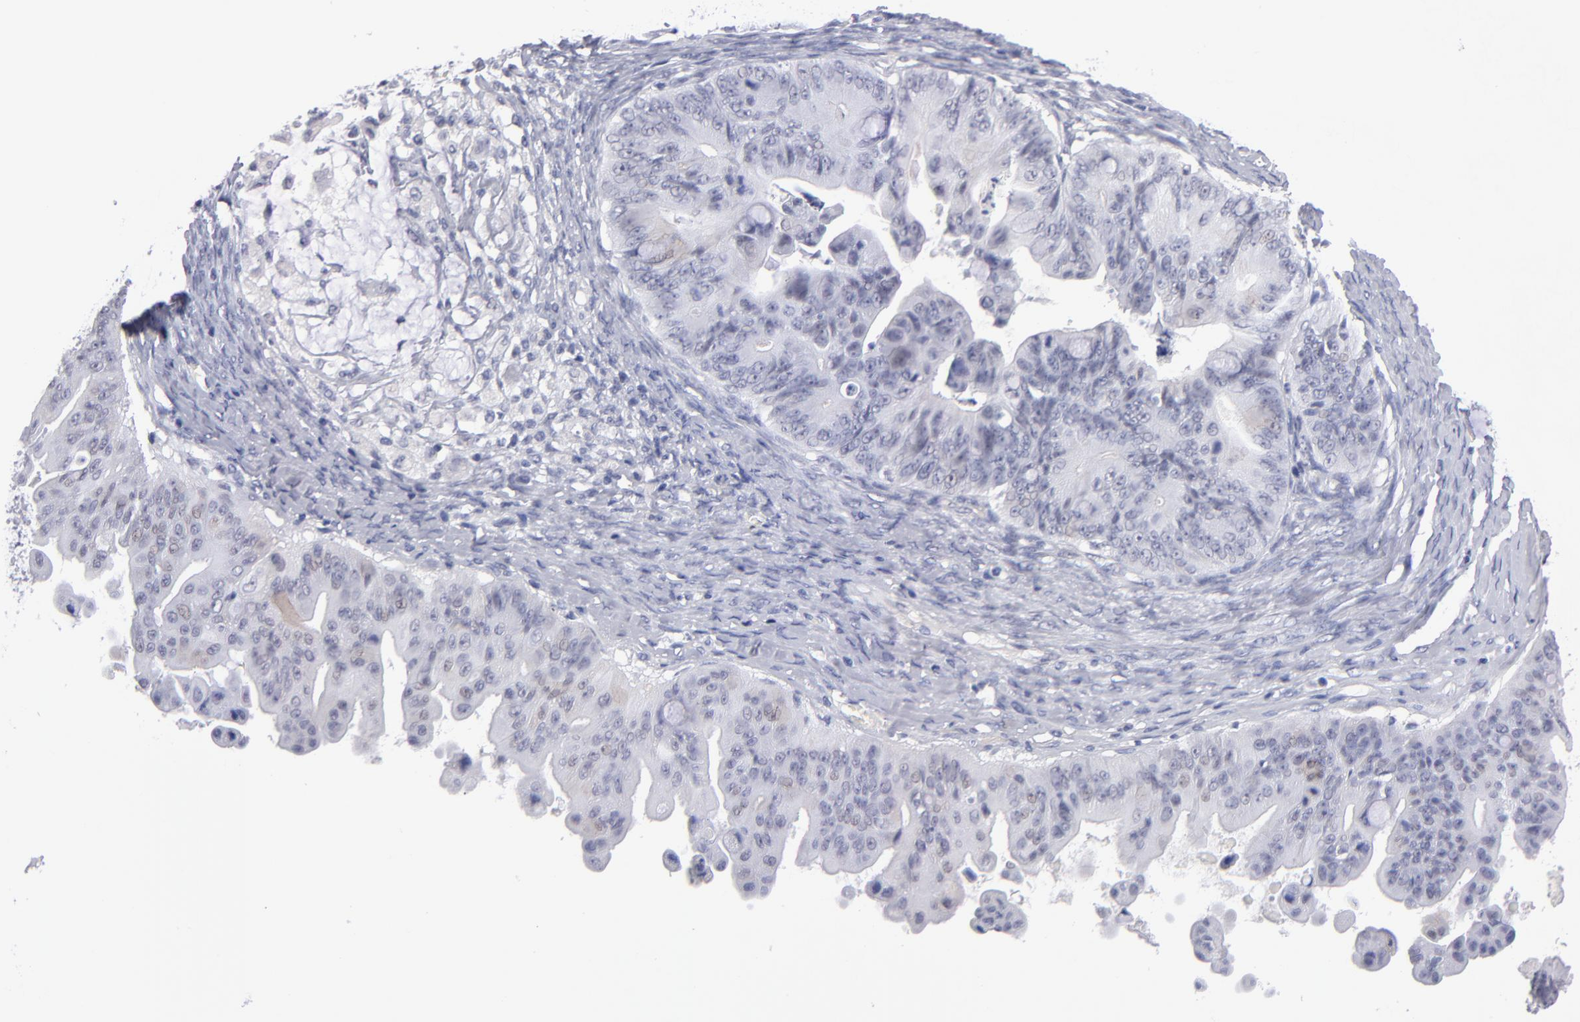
{"staining": {"intensity": "weak", "quantity": "<25%", "location": "nuclear"}, "tissue": "ovarian cancer", "cell_type": "Tumor cells", "image_type": "cancer", "snomed": [{"axis": "morphology", "description": "Cystadenocarcinoma, mucinous, NOS"}, {"axis": "topography", "description": "Ovary"}], "caption": "Human ovarian cancer stained for a protein using immunohistochemistry (IHC) shows no expression in tumor cells.", "gene": "TEX11", "patient": {"sex": "female", "age": 37}}